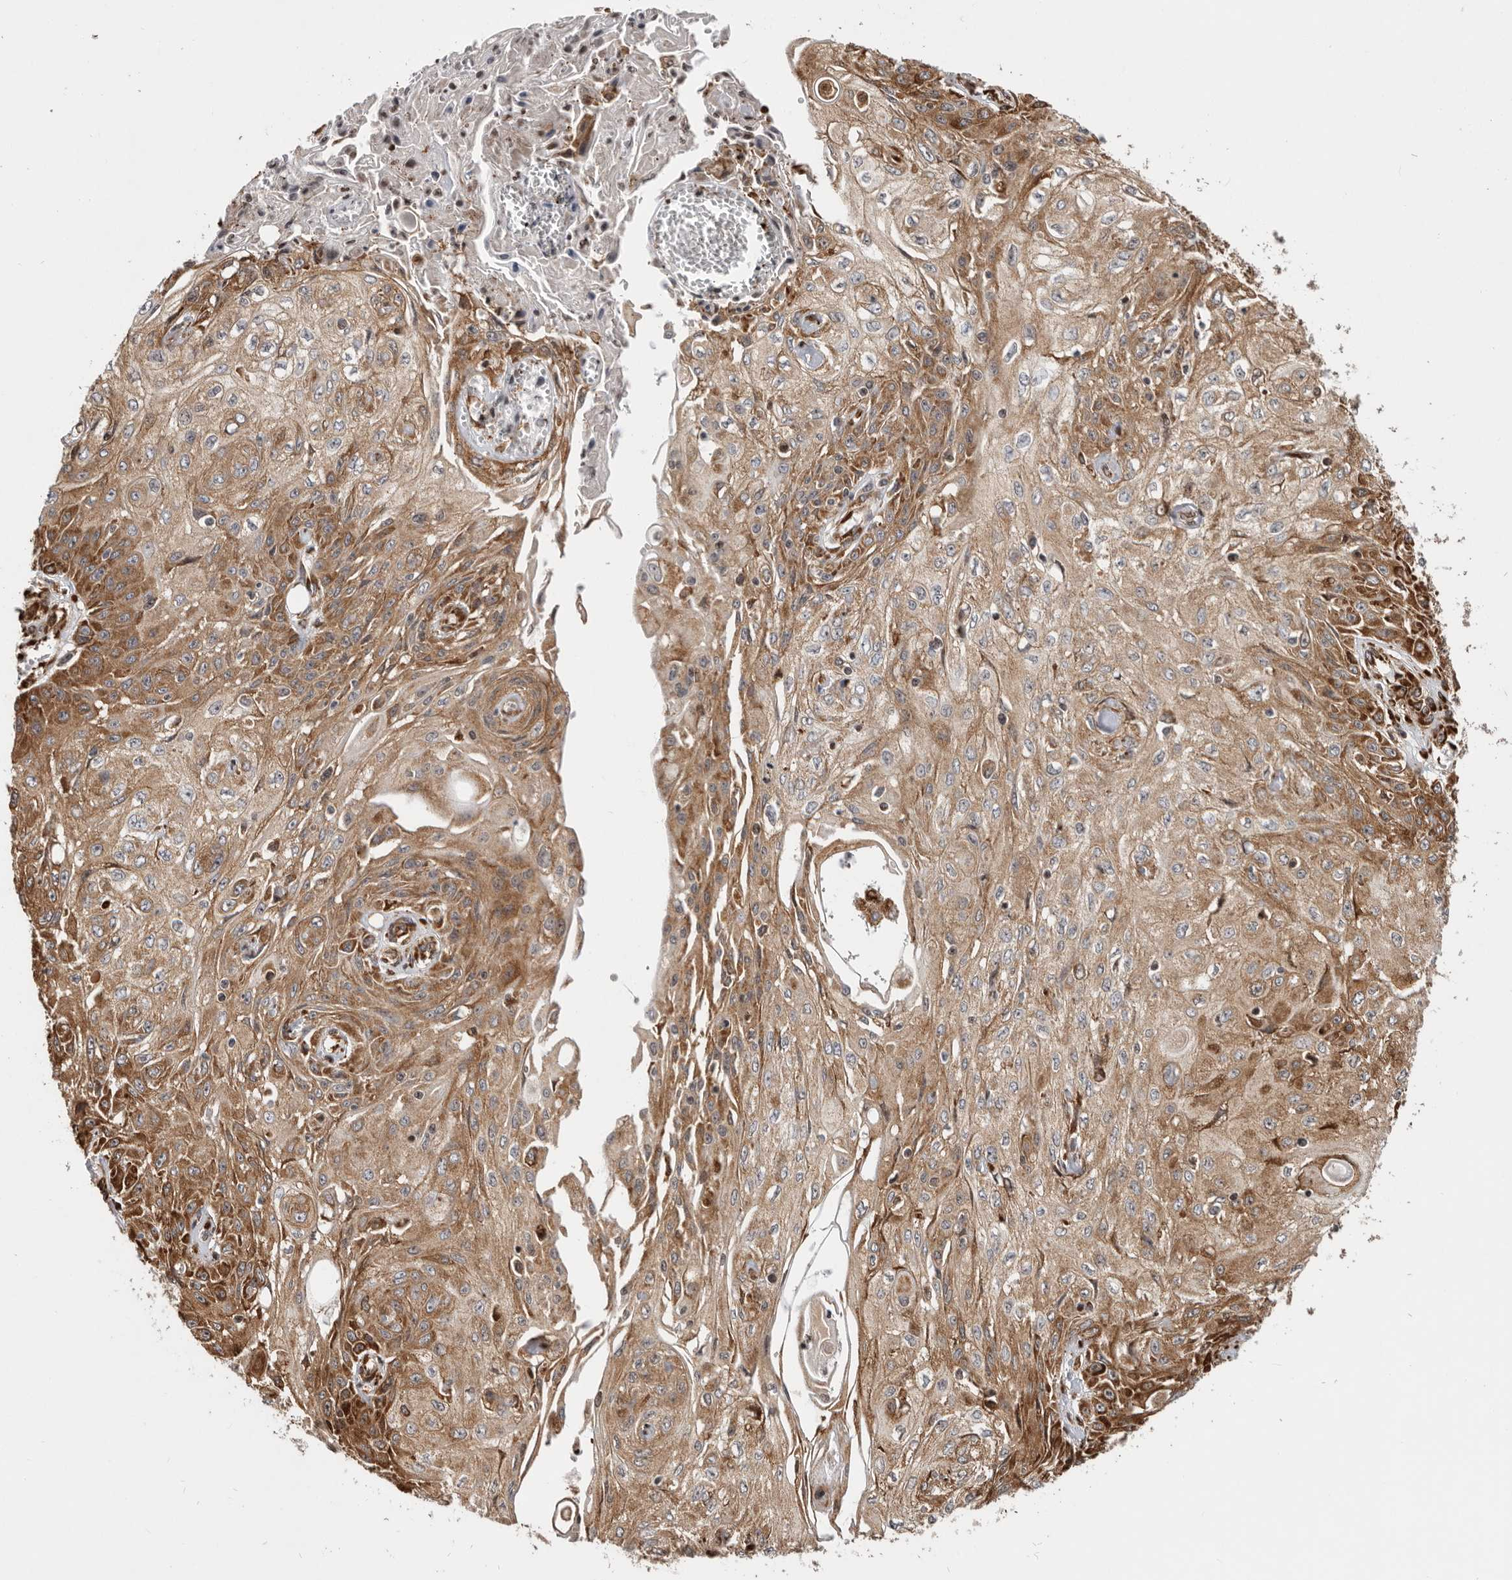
{"staining": {"intensity": "moderate", "quantity": ">75%", "location": "cytoplasmic/membranous"}, "tissue": "skin cancer", "cell_type": "Tumor cells", "image_type": "cancer", "snomed": [{"axis": "morphology", "description": "Squamous cell carcinoma, NOS"}, {"axis": "morphology", "description": "Squamous cell carcinoma, metastatic, NOS"}, {"axis": "topography", "description": "Skin"}, {"axis": "topography", "description": "Lymph node"}], "caption": "Human skin cancer stained with a protein marker reveals moderate staining in tumor cells.", "gene": "FZD3", "patient": {"sex": "male", "age": 75}}